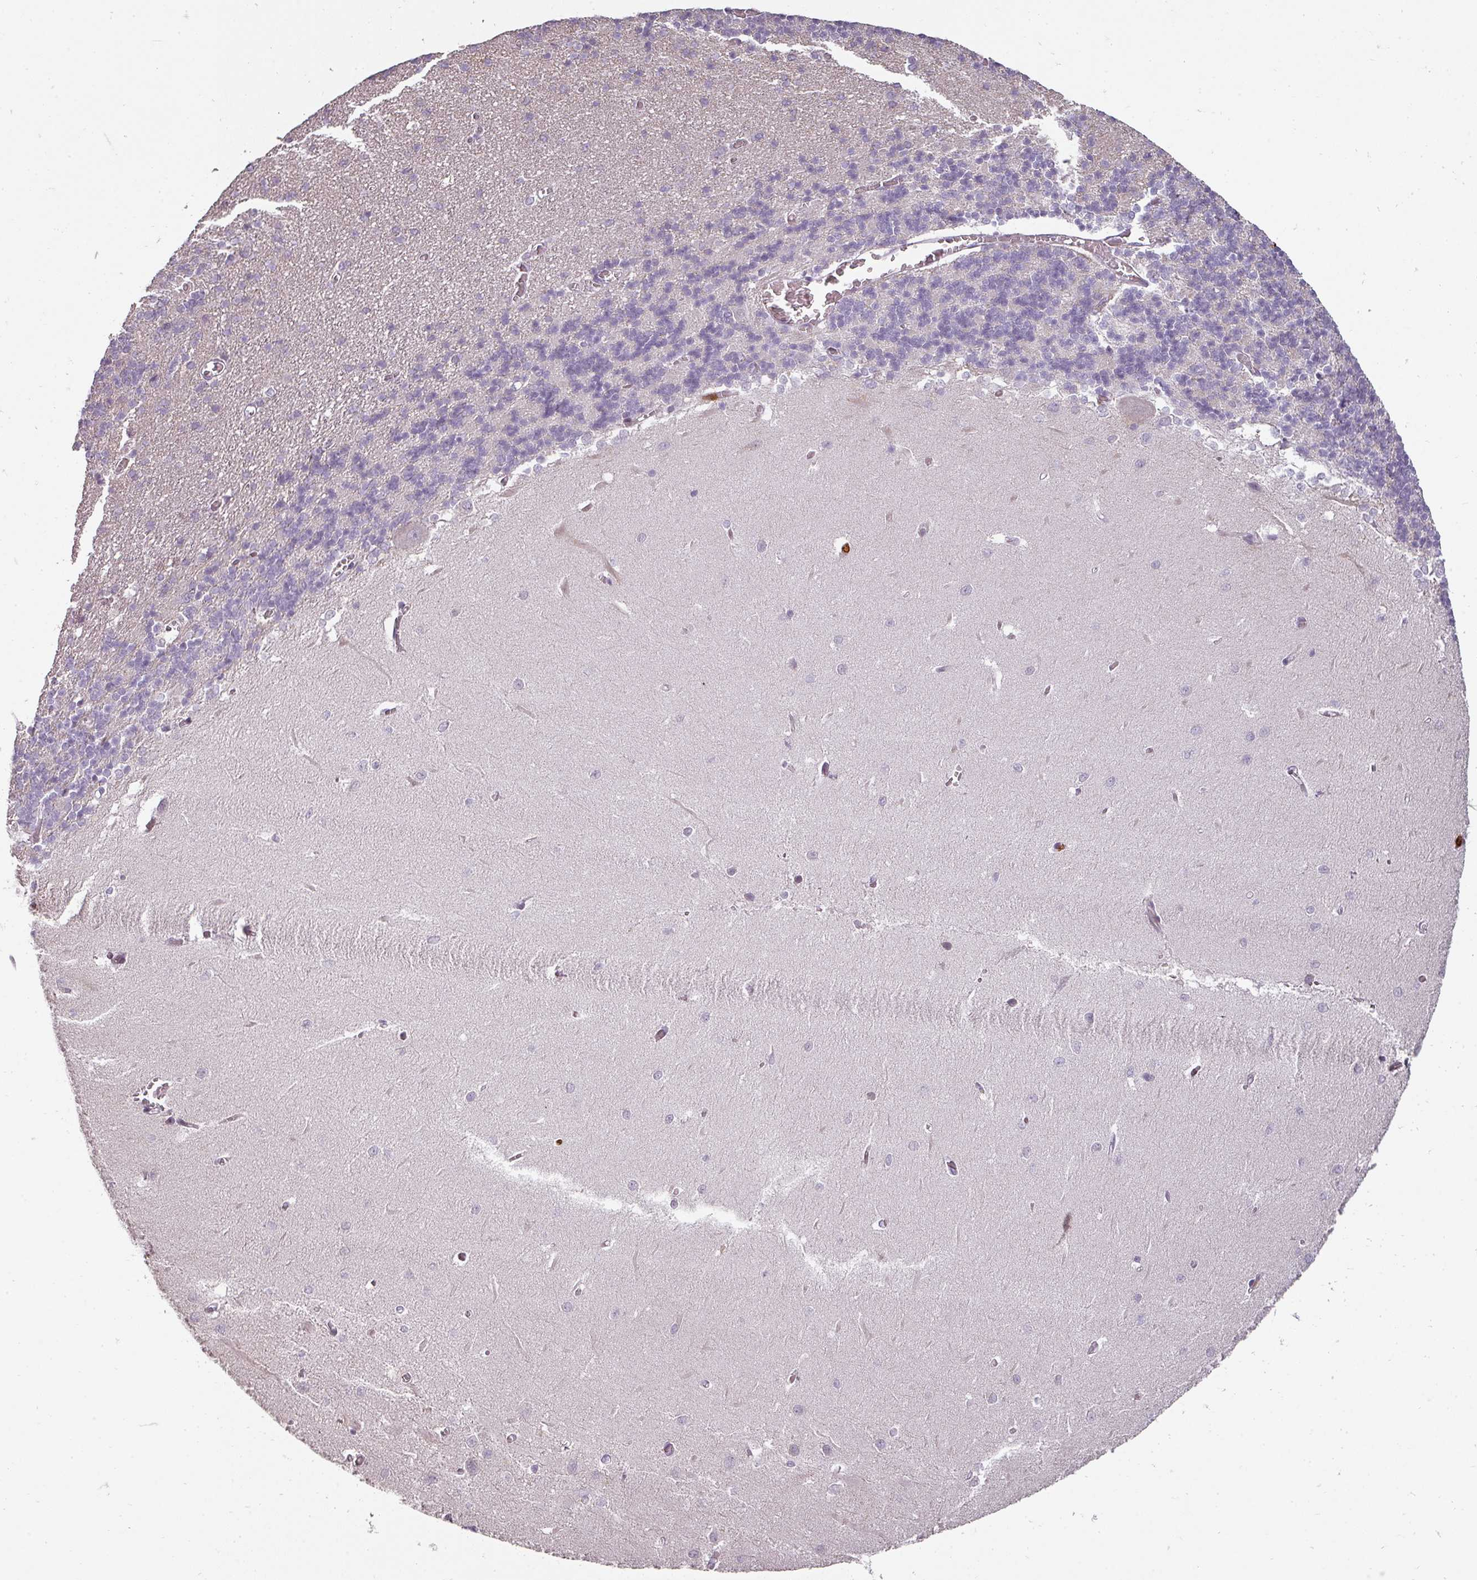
{"staining": {"intensity": "negative", "quantity": "none", "location": "none"}, "tissue": "cerebellum", "cell_type": "Cells in granular layer", "image_type": "normal", "snomed": [{"axis": "morphology", "description": "Normal tissue, NOS"}, {"axis": "topography", "description": "Cerebellum"}], "caption": "DAB (3,3'-diaminobenzidine) immunohistochemical staining of unremarkable cerebellum demonstrates no significant staining in cells in granular layer.", "gene": "BIK", "patient": {"sex": "male", "age": 37}}